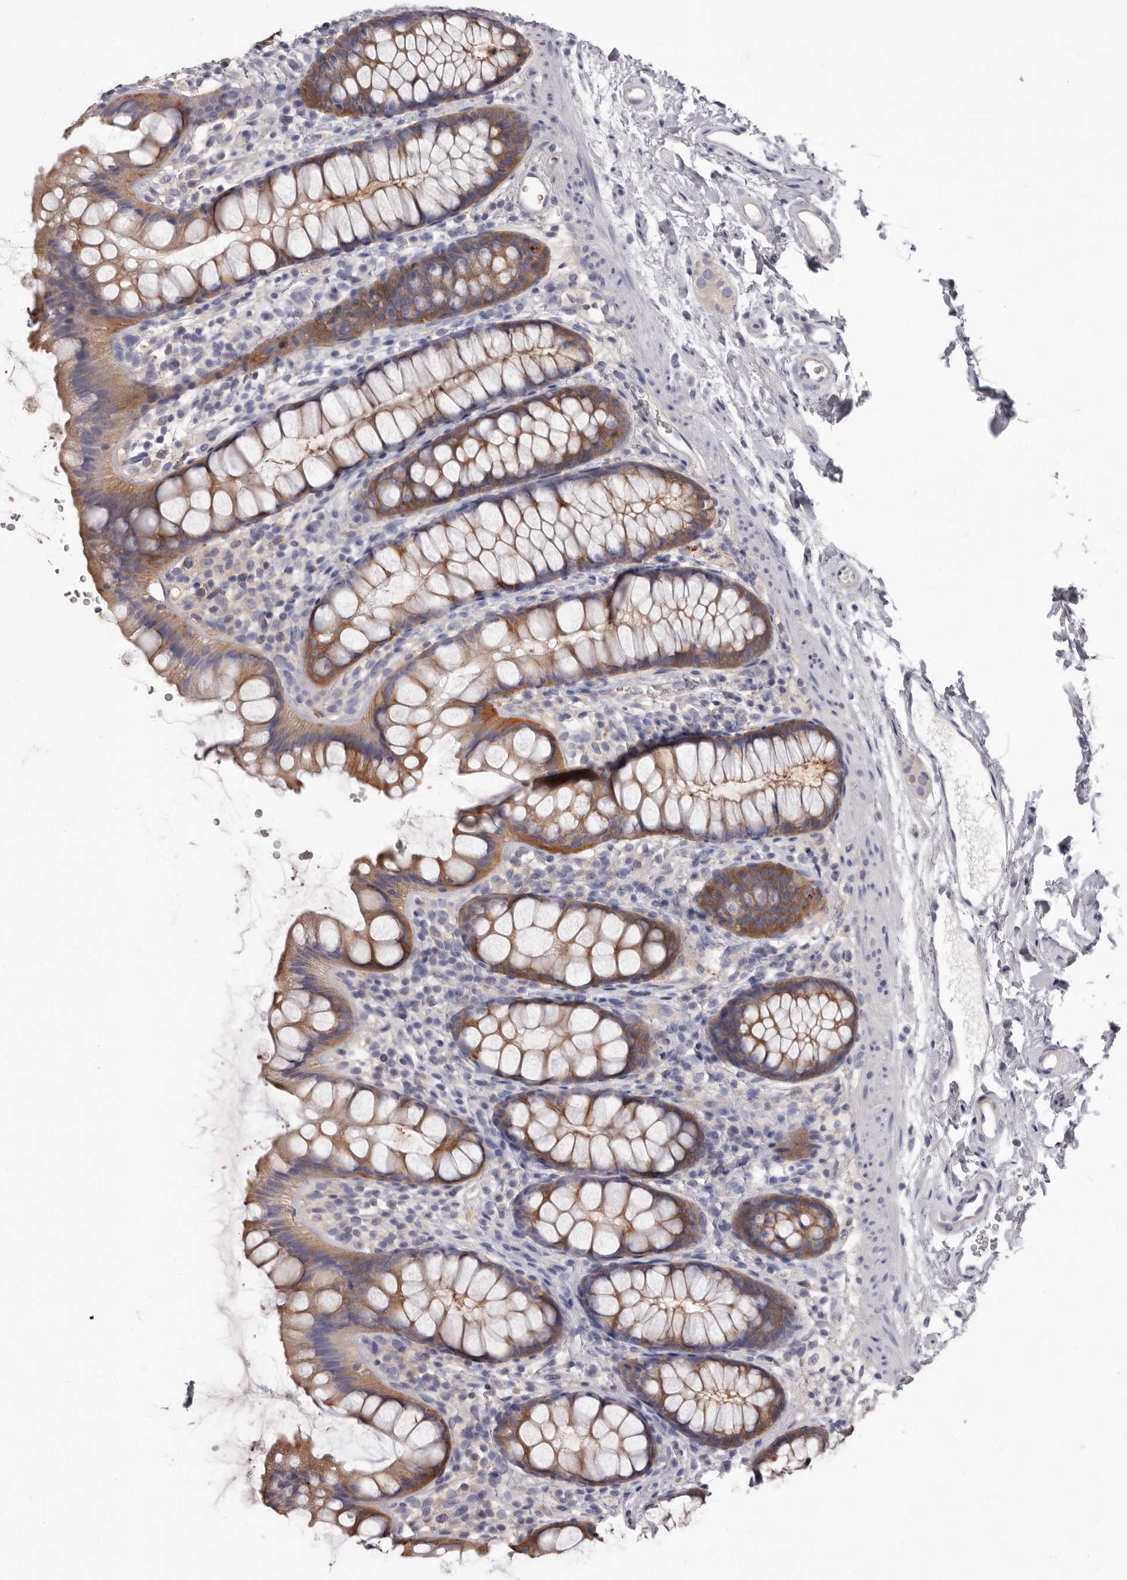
{"staining": {"intensity": "moderate", "quantity": ">75%", "location": "cytoplasmic/membranous"}, "tissue": "rectum", "cell_type": "Glandular cells", "image_type": "normal", "snomed": [{"axis": "morphology", "description": "Normal tissue, NOS"}, {"axis": "topography", "description": "Rectum"}], "caption": "This is a histology image of immunohistochemistry (IHC) staining of unremarkable rectum, which shows moderate expression in the cytoplasmic/membranous of glandular cells.", "gene": "APEH", "patient": {"sex": "female", "age": 65}}